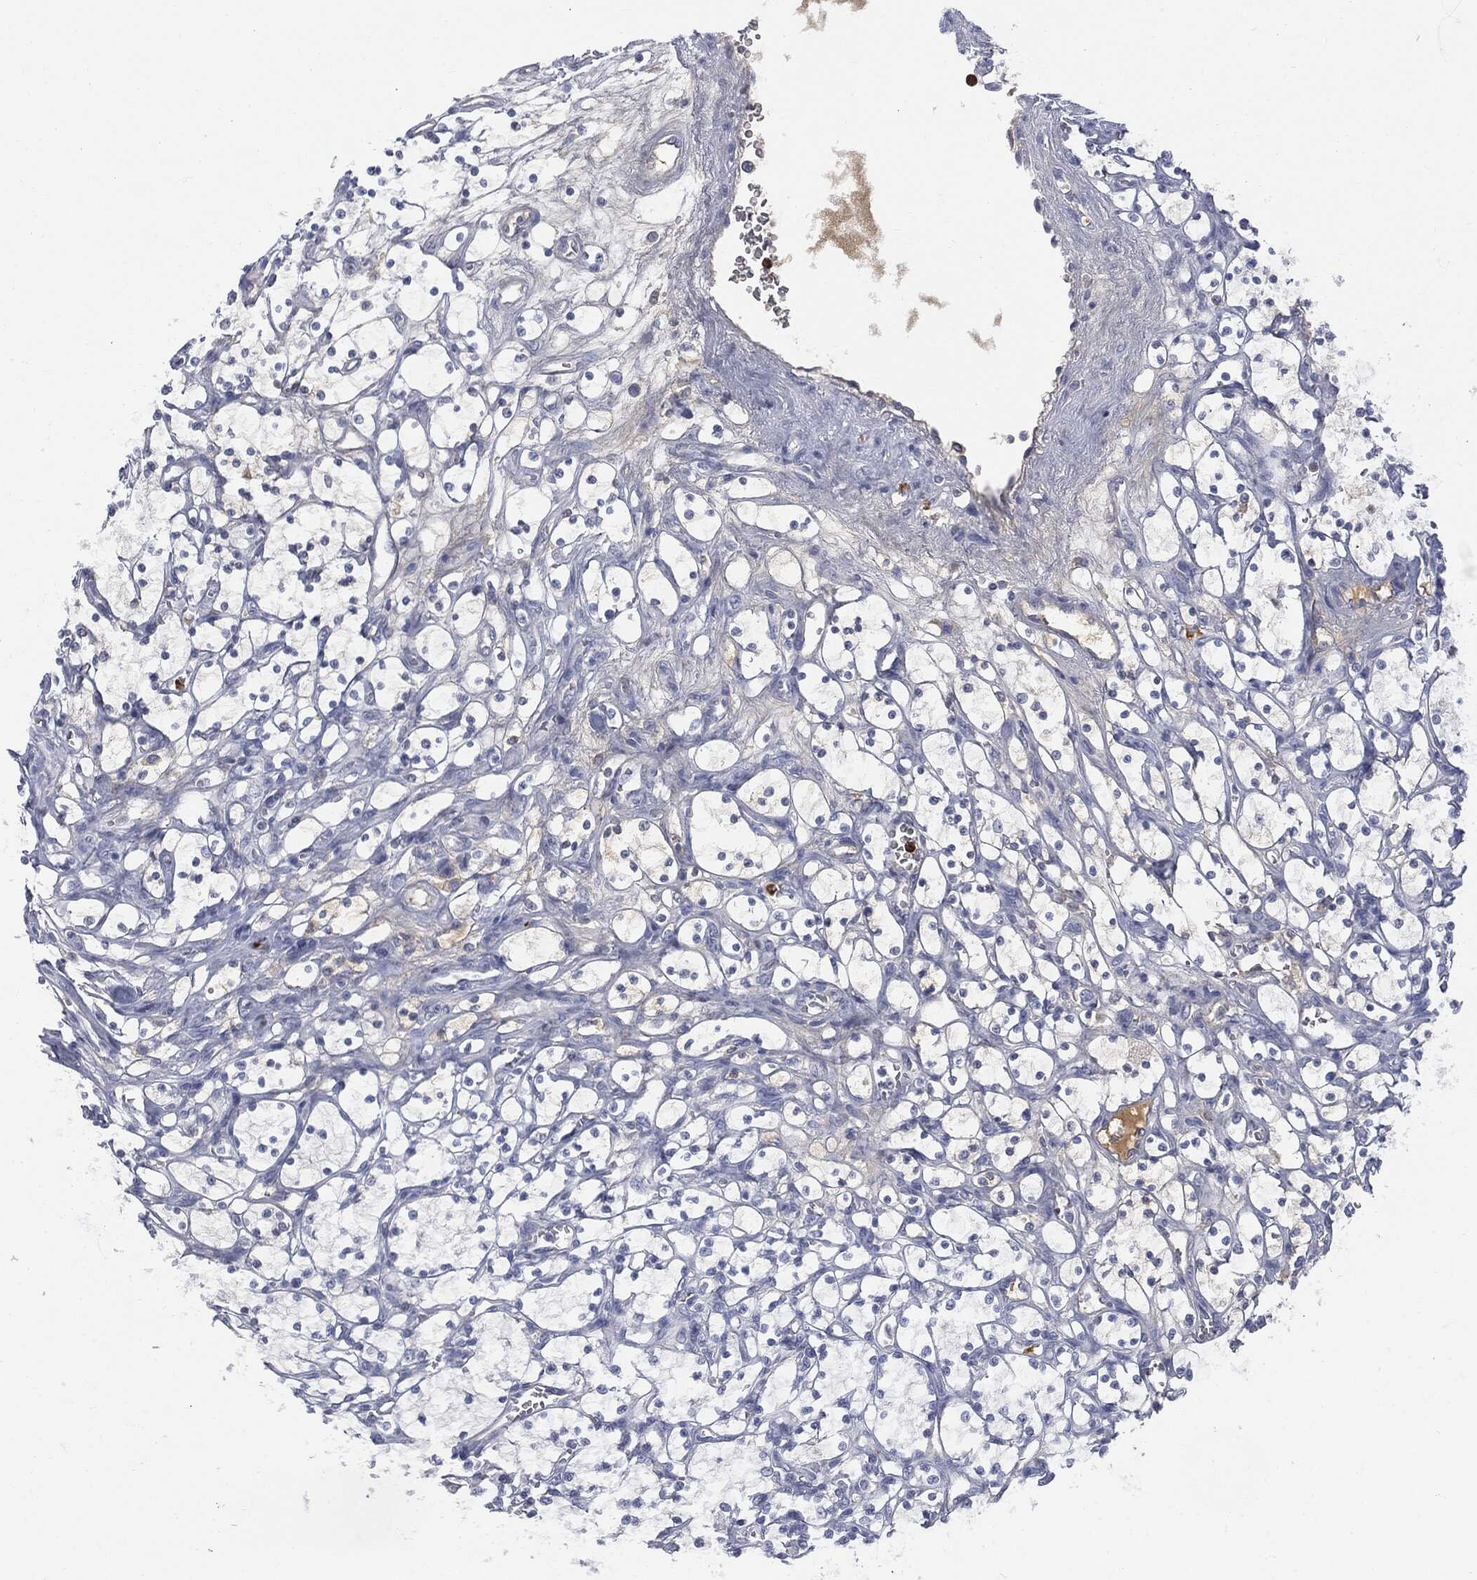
{"staining": {"intensity": "negative", "quantity": "none", "location": "none"}, "tissue": "renal cancer", "cell_type": "Tumor cells", "image_type": "cancer", "snomed": [{"axis": "morphology", "description": "Adenocarcinoma, NOS"}, {"axis": "topography", "description": "Kidney"}], "caption": "IHC histopathology image of human renal adenocarcinoma stained for a protein (brown), which demonstrates no expression in tumor cells.", "gene": "BTK", "patient": {"sex": "female", "age": 69}}